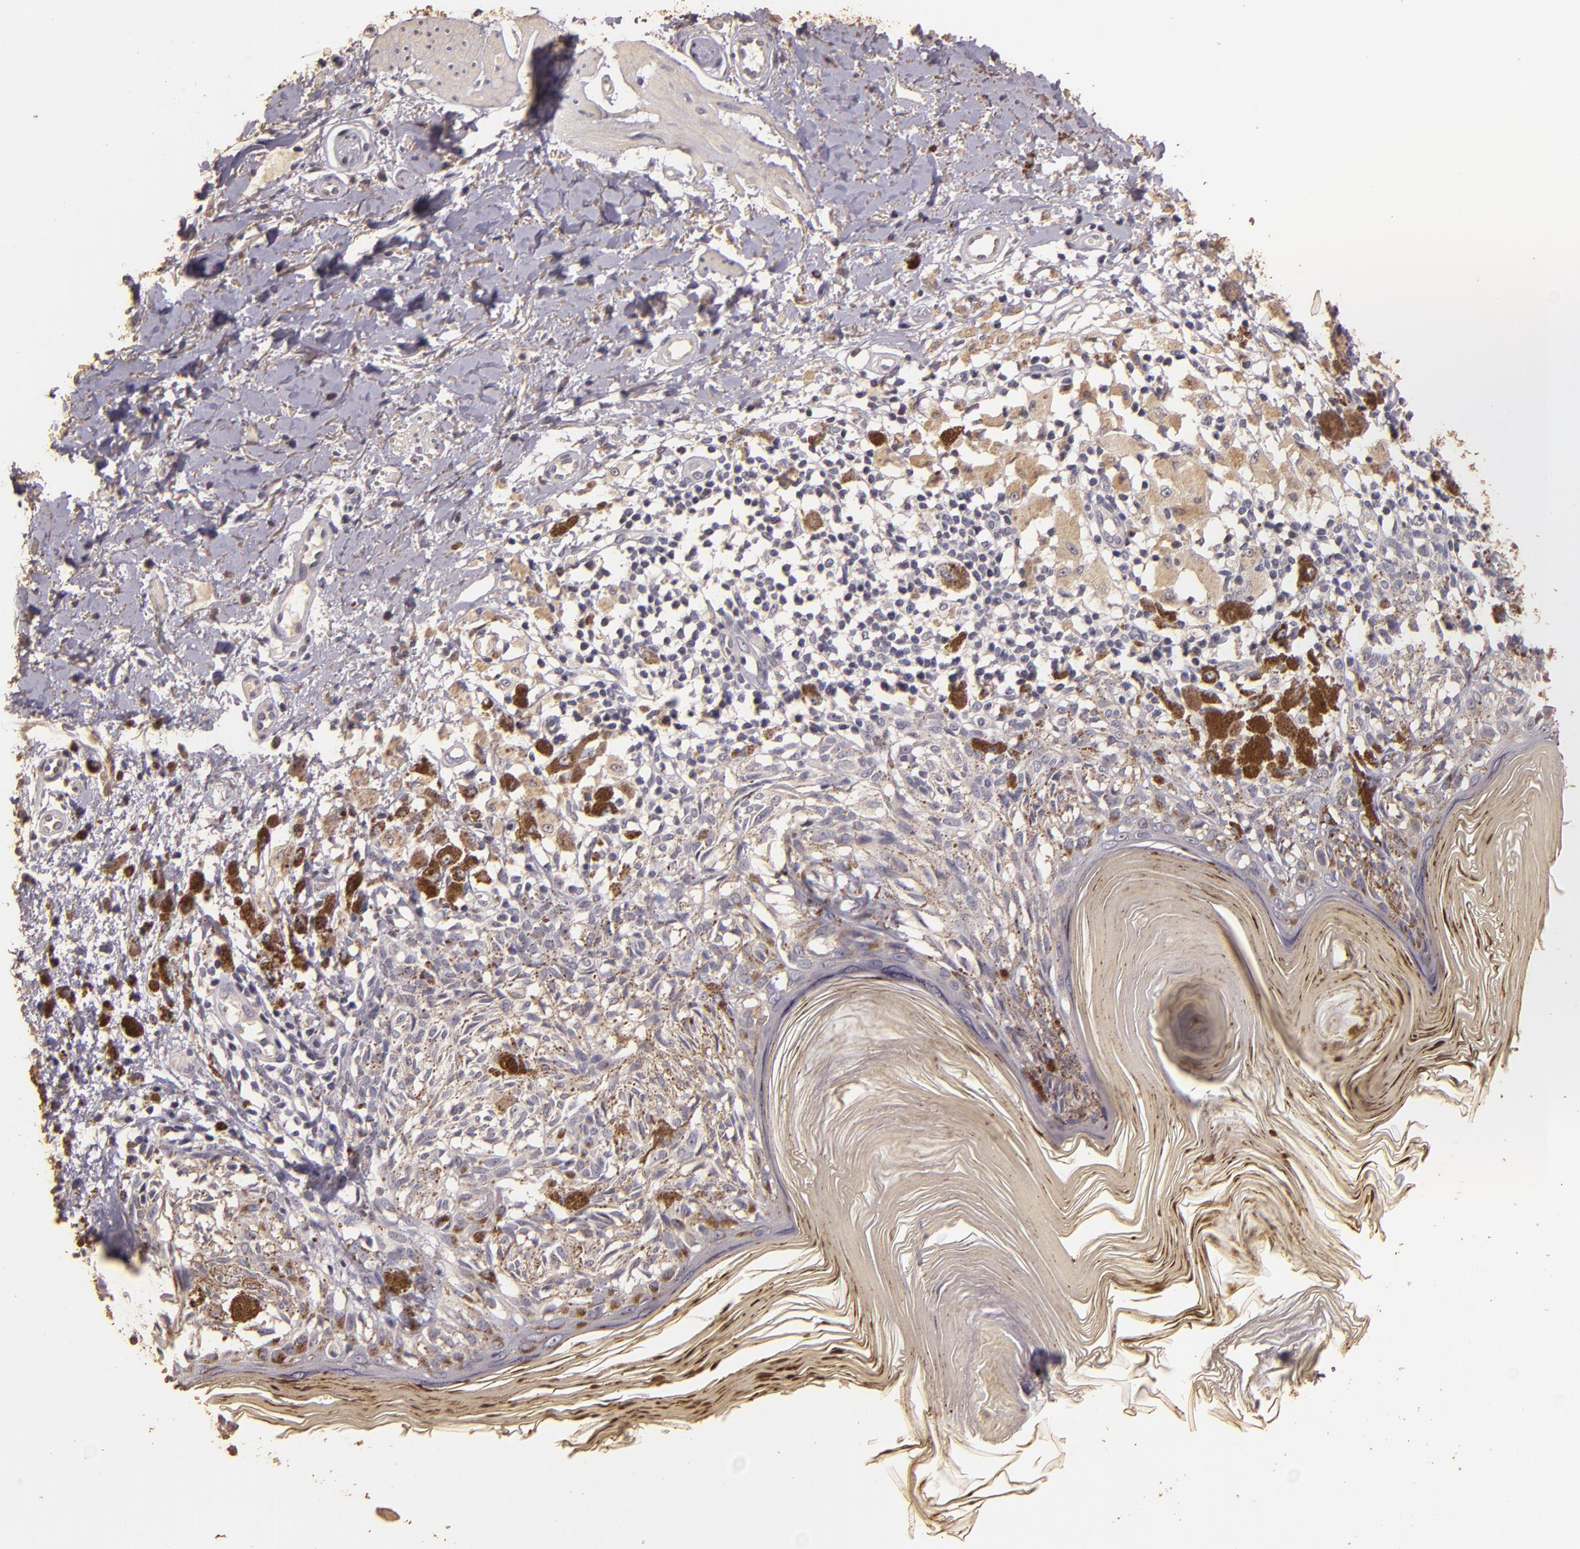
{"staining": {"intensity": "weak", "quantity": "25%-75%", "location": "cytoplasmic/membranous"}, "tissue": "melanoma", "cell_type": "Tumor cells", "image_type": "cancer", "snomed": [{"axis": "morphology", "description": "Malignant melanoma, NOS"}, {"axis": "topography", "description": "Skin"}], "caption": "A high-resolution photomicrograph shows immunohistochemistry (IHC) staining of malignant melanoma, which shows weak cytoplasmic/membranous staining in about 25%-75% of tumor cells.", "gene": "BCL2L13", "patient": {"sex": "male", "age": 88}}